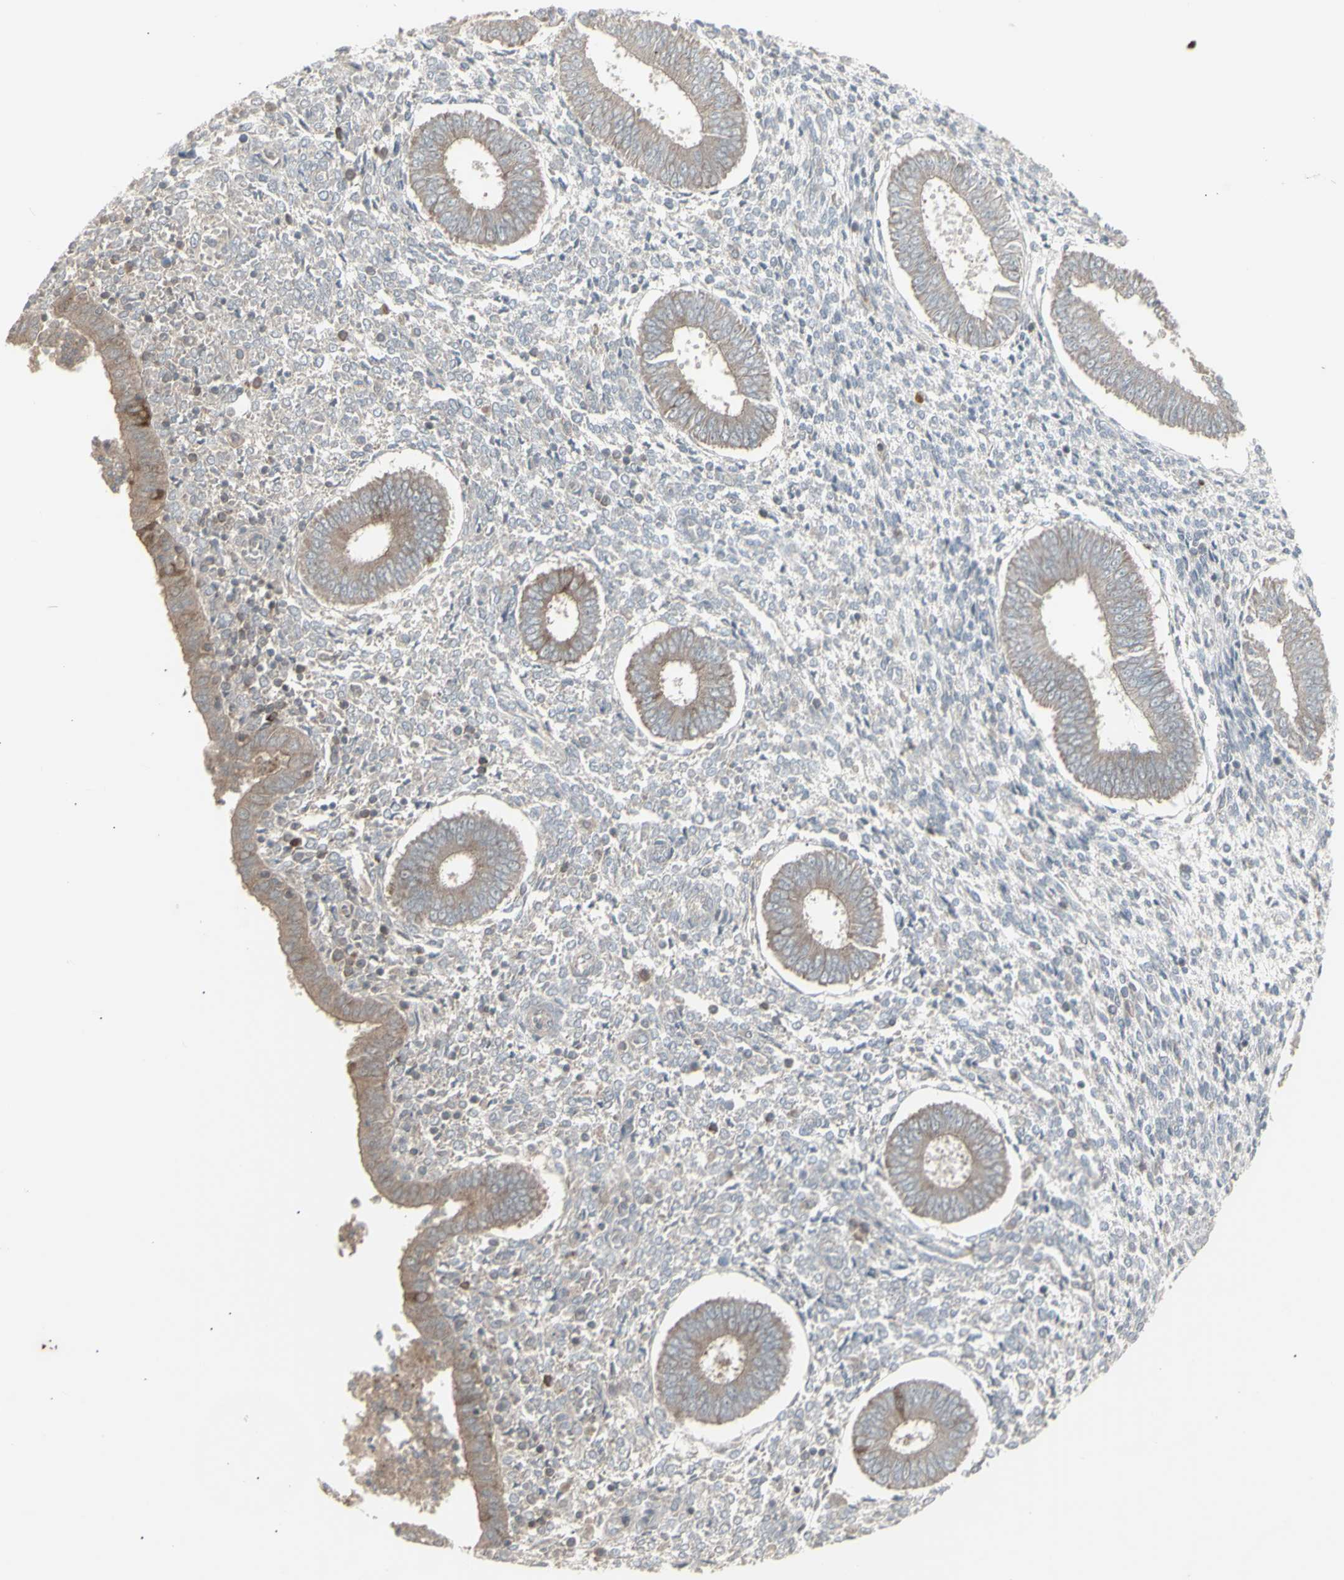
{"staining": {"intensity": "negative", "quantity": "none", "location": "none"}, "tissue": "endometrium", "cell_type": "Cells in endometrial stroma", "image_type": "normal", "snomed": [{"axis": "morphology", "description": "Normal tissue, NOS"}, {"axis": "topography", "description": "Endometrium"}], "caption": "Immunohistochemical staining of unremarkable human endometrium reveals no significant staining in cells in endometrial stroma.", "gene": "CSK", "patient": {"sex": "female", "age": 35}}